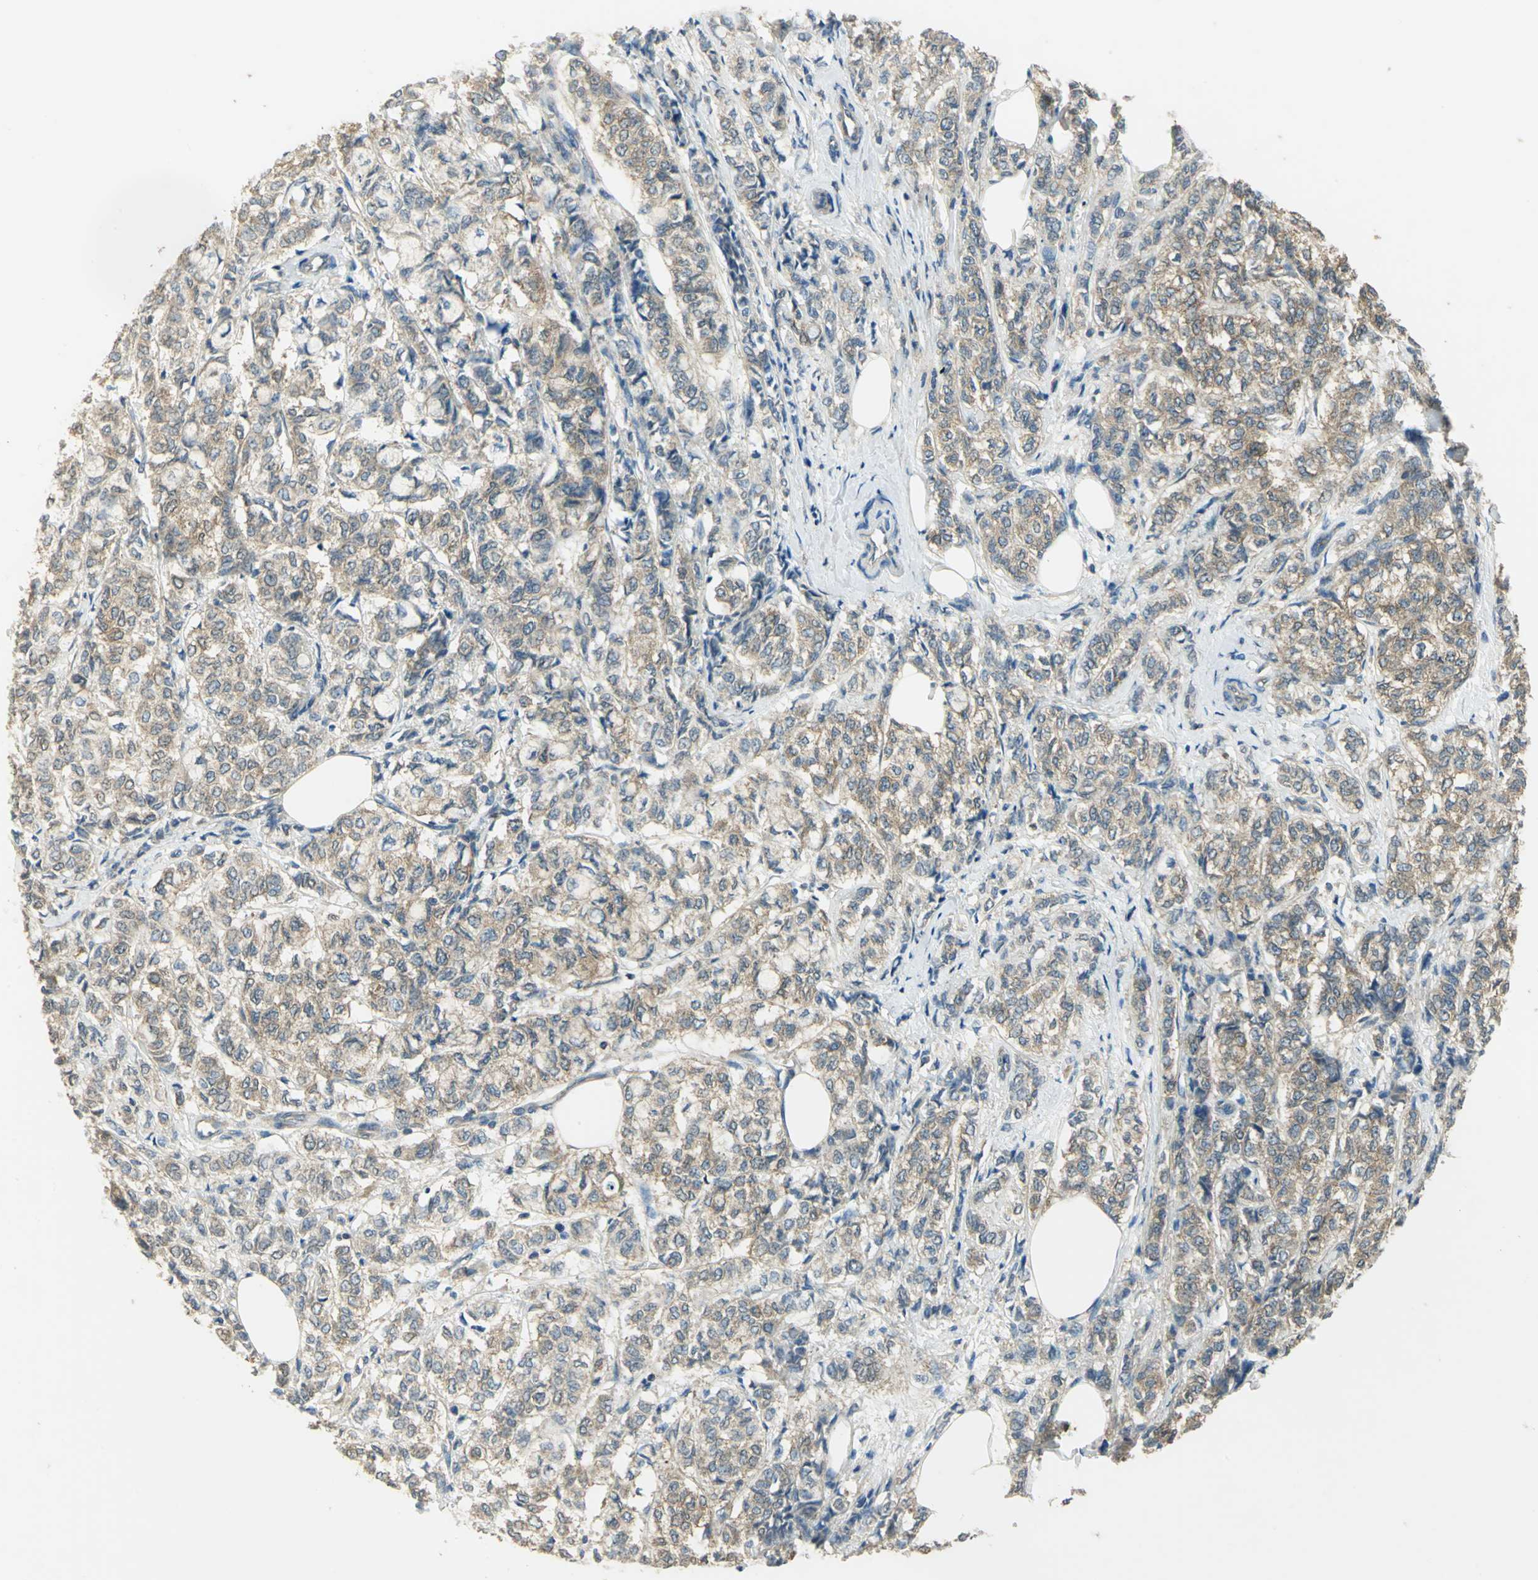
{"staining": {"intensity": "moderate", "quantity": ">75%", "location": "cytoplasmic/membranous"}, "tissue": "breast cancer", "cell_type": "Tumor cells", "image_type": "cancer", "snomed": [{"axis": "morphology", "description": "Lobular carcinoma"}, {"axis": "topography", "description": "Breast"}], "caption": "Tumor cells display medium levels of moderate cytoplasmic/membranous expression in approximately >75% of cells in human breast lobular carcinoma.", "gene": "SHC2", "patient": {"sex": "female", "age": 60}}